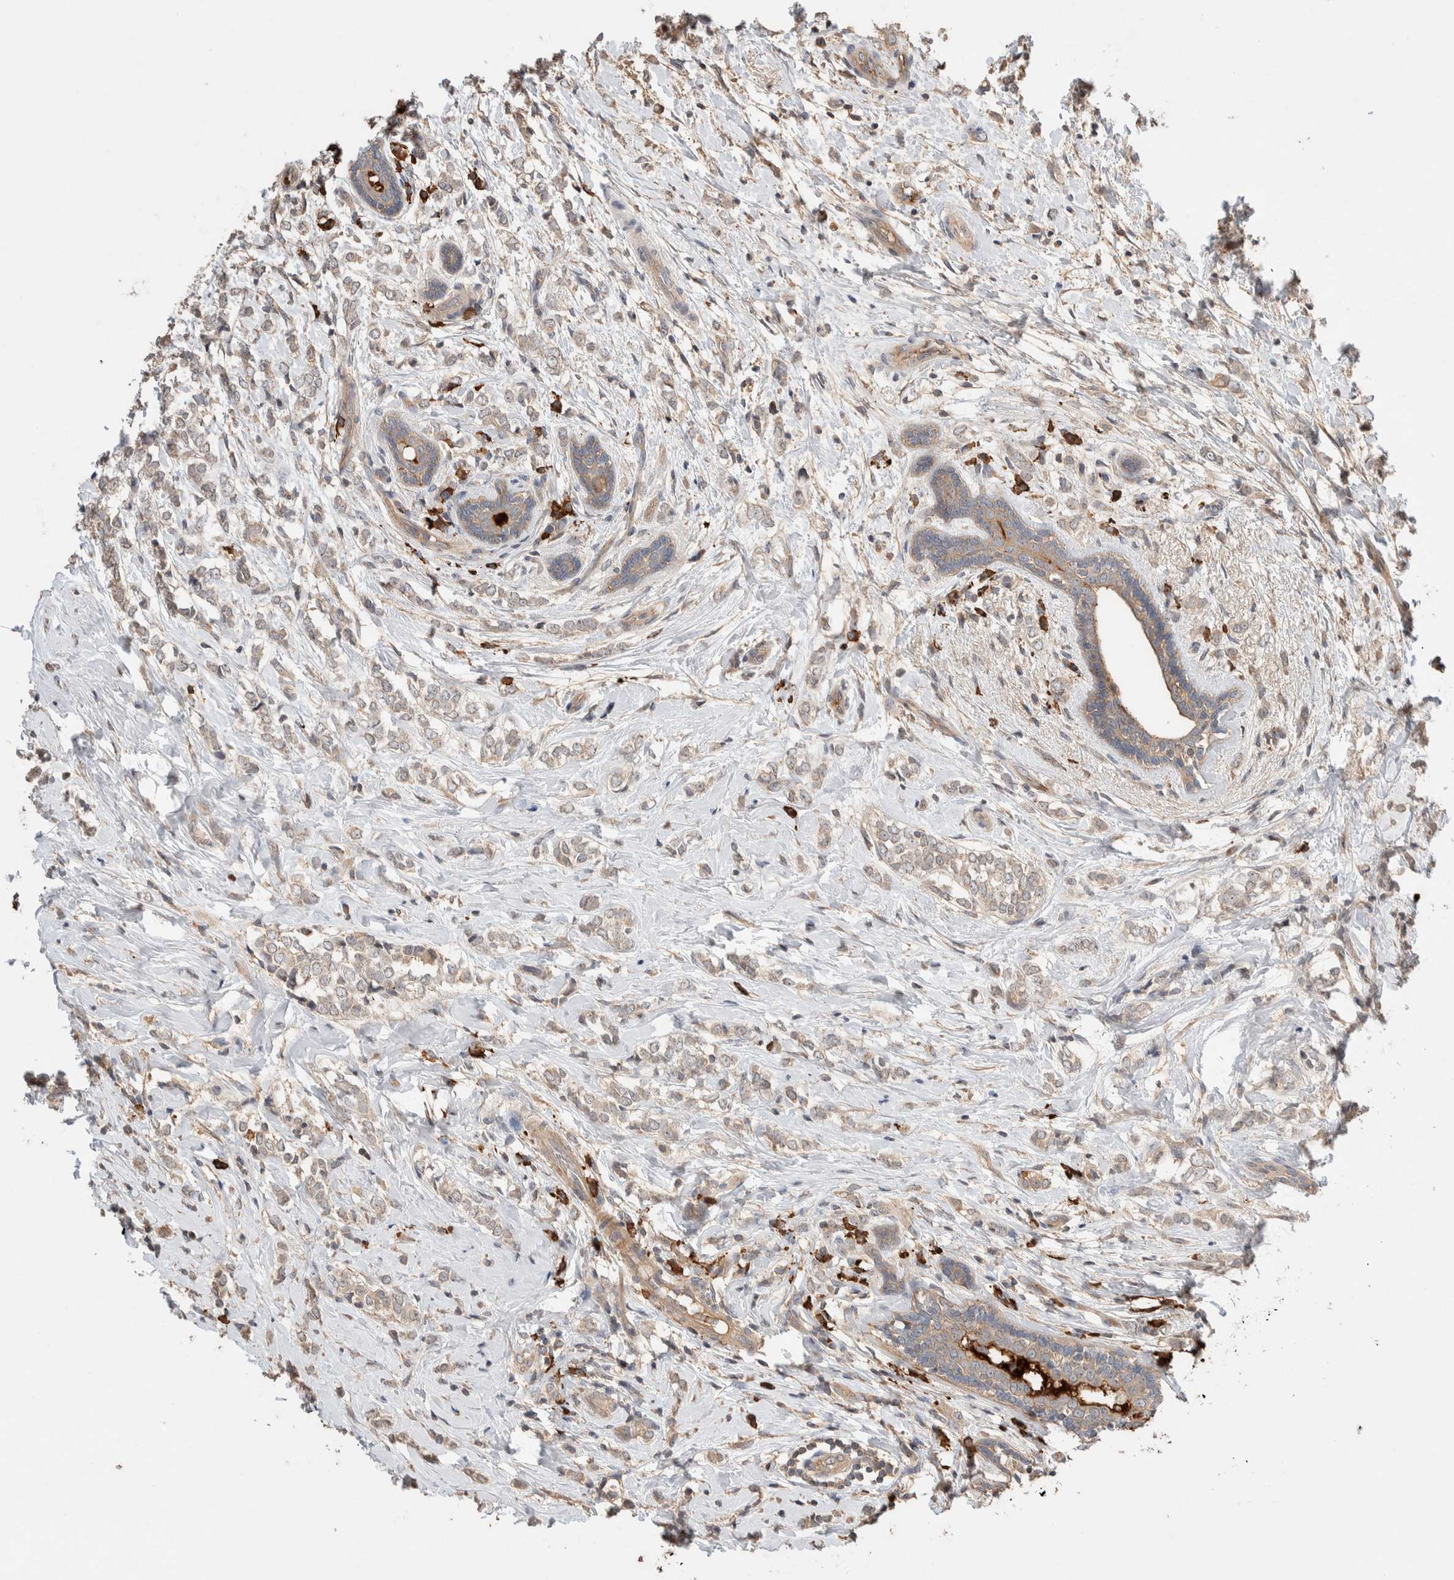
{"staining": {"intensity": "weak", "quantity": ">75%", "location": "cytoplasmic/membranous"}, "tissue": "breast cancer", "cell_type": "Tumor cells", "image_type": "cancer", "snomed": [{"axis": "morphology", "description": "Normal tissue, NOS"}, {"axis": "morphology", "description": "Lobular carcinoma"}, {"axis": "topography", "description": "Breast"}], "caption": "This micrograph reveals lobular carcinoma (breast) stained with immunohistochemistry to label a protein in brown. The cytoplasmic/membranous of tumor cells show weak positivity for the protein. Nuclei are counter-stained blue.", "gene": "WDR91", "patient": {"sex": "female", "age": 47}}